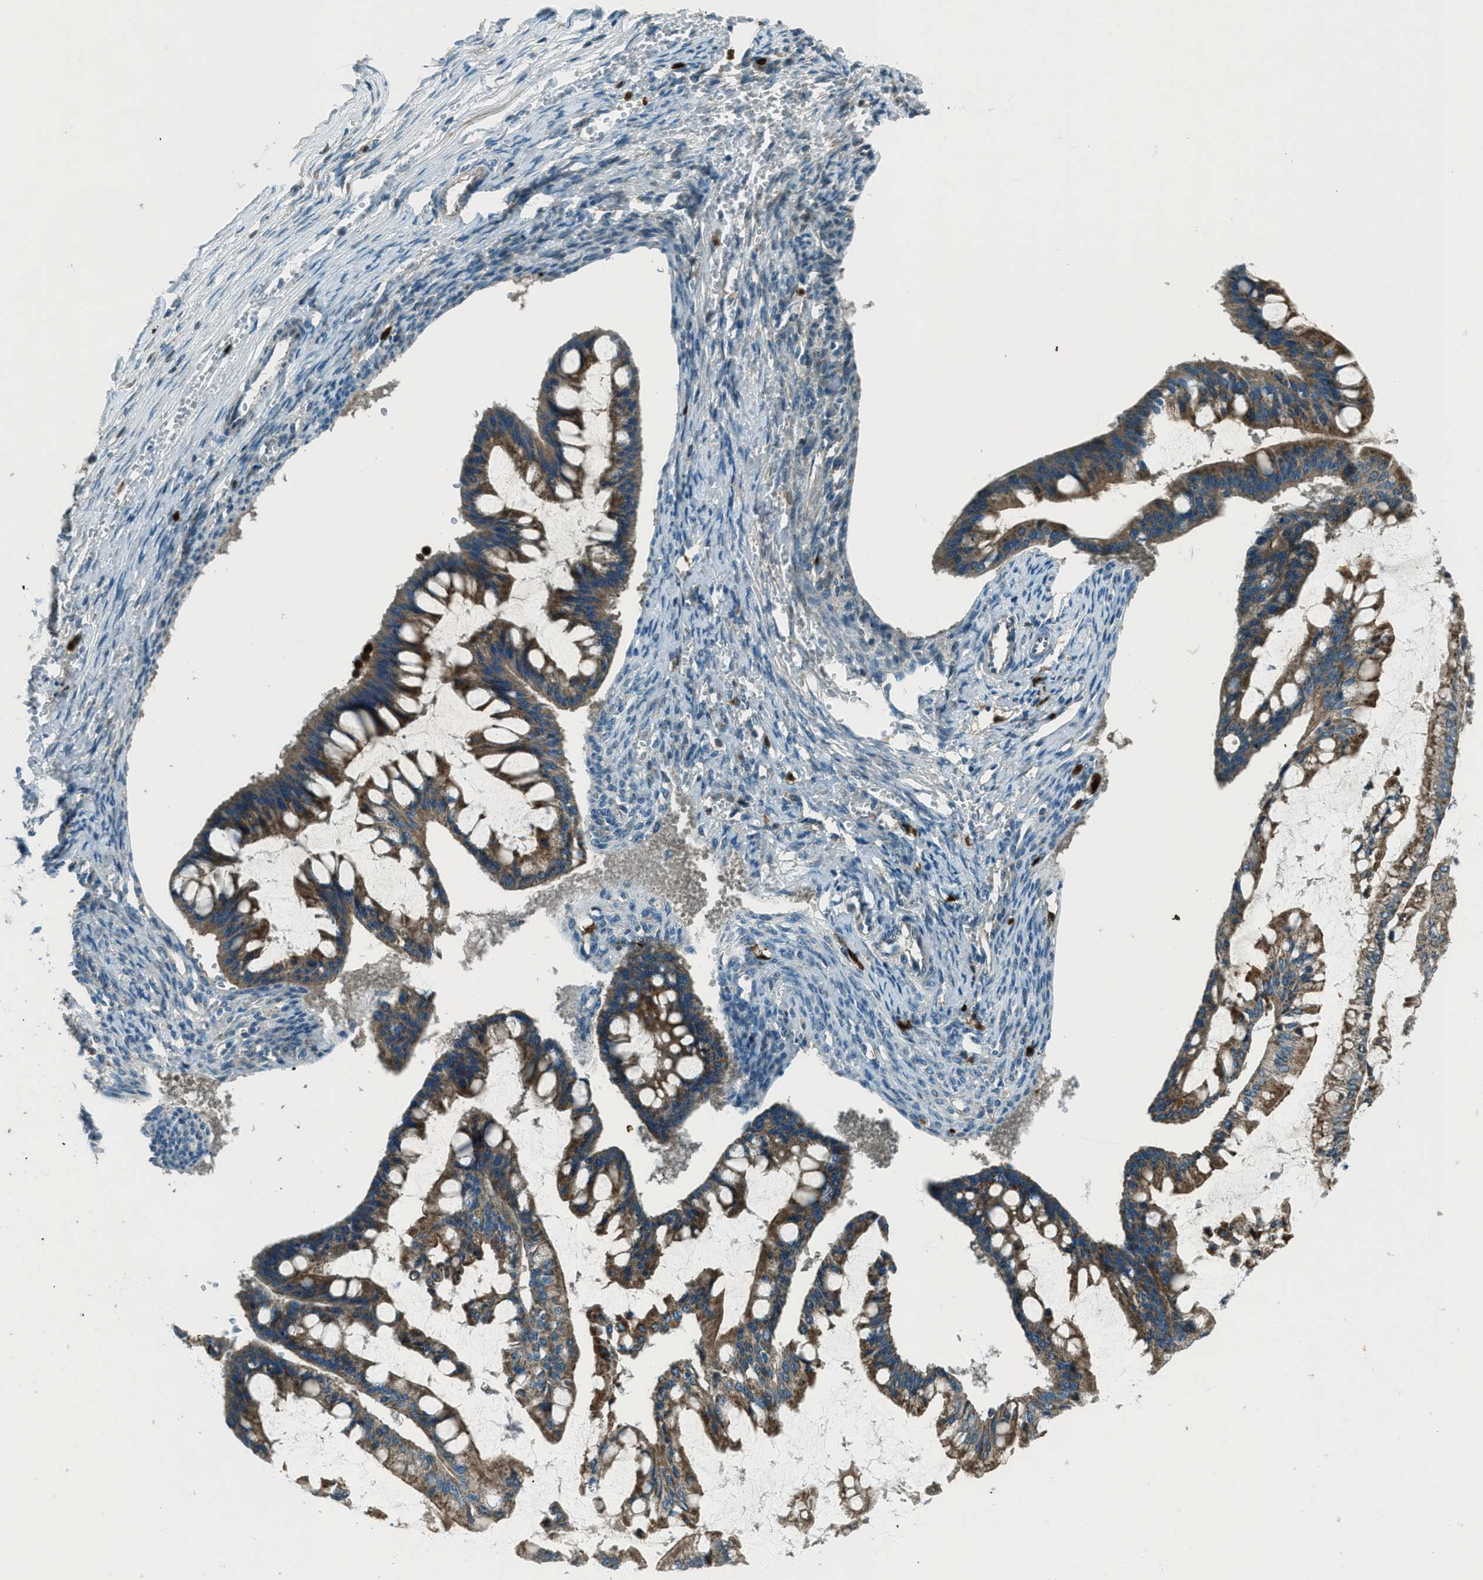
{"staining": {"intensity": "moderate", "quantity": ">75%", "location": "cytoplasmic/membranous"}, "tissue": "ovarian cancer", "cell_type": "Tumor cells", "image_type": "cancer", "snomed": [{"axis": "morphology", "description": "Cystadenocarcinoma, mucinous, NOS"}, {"axis": "topography", "description": "Ovary"}], "caption": "Moderate cytoplasmic/membranous positivity for a protein is seen in about >75% of tumor cells of ovarian cancer using immunohistochemistry.", "gene": "FAR1", "patient": {"sex": "female", "age": 73}}